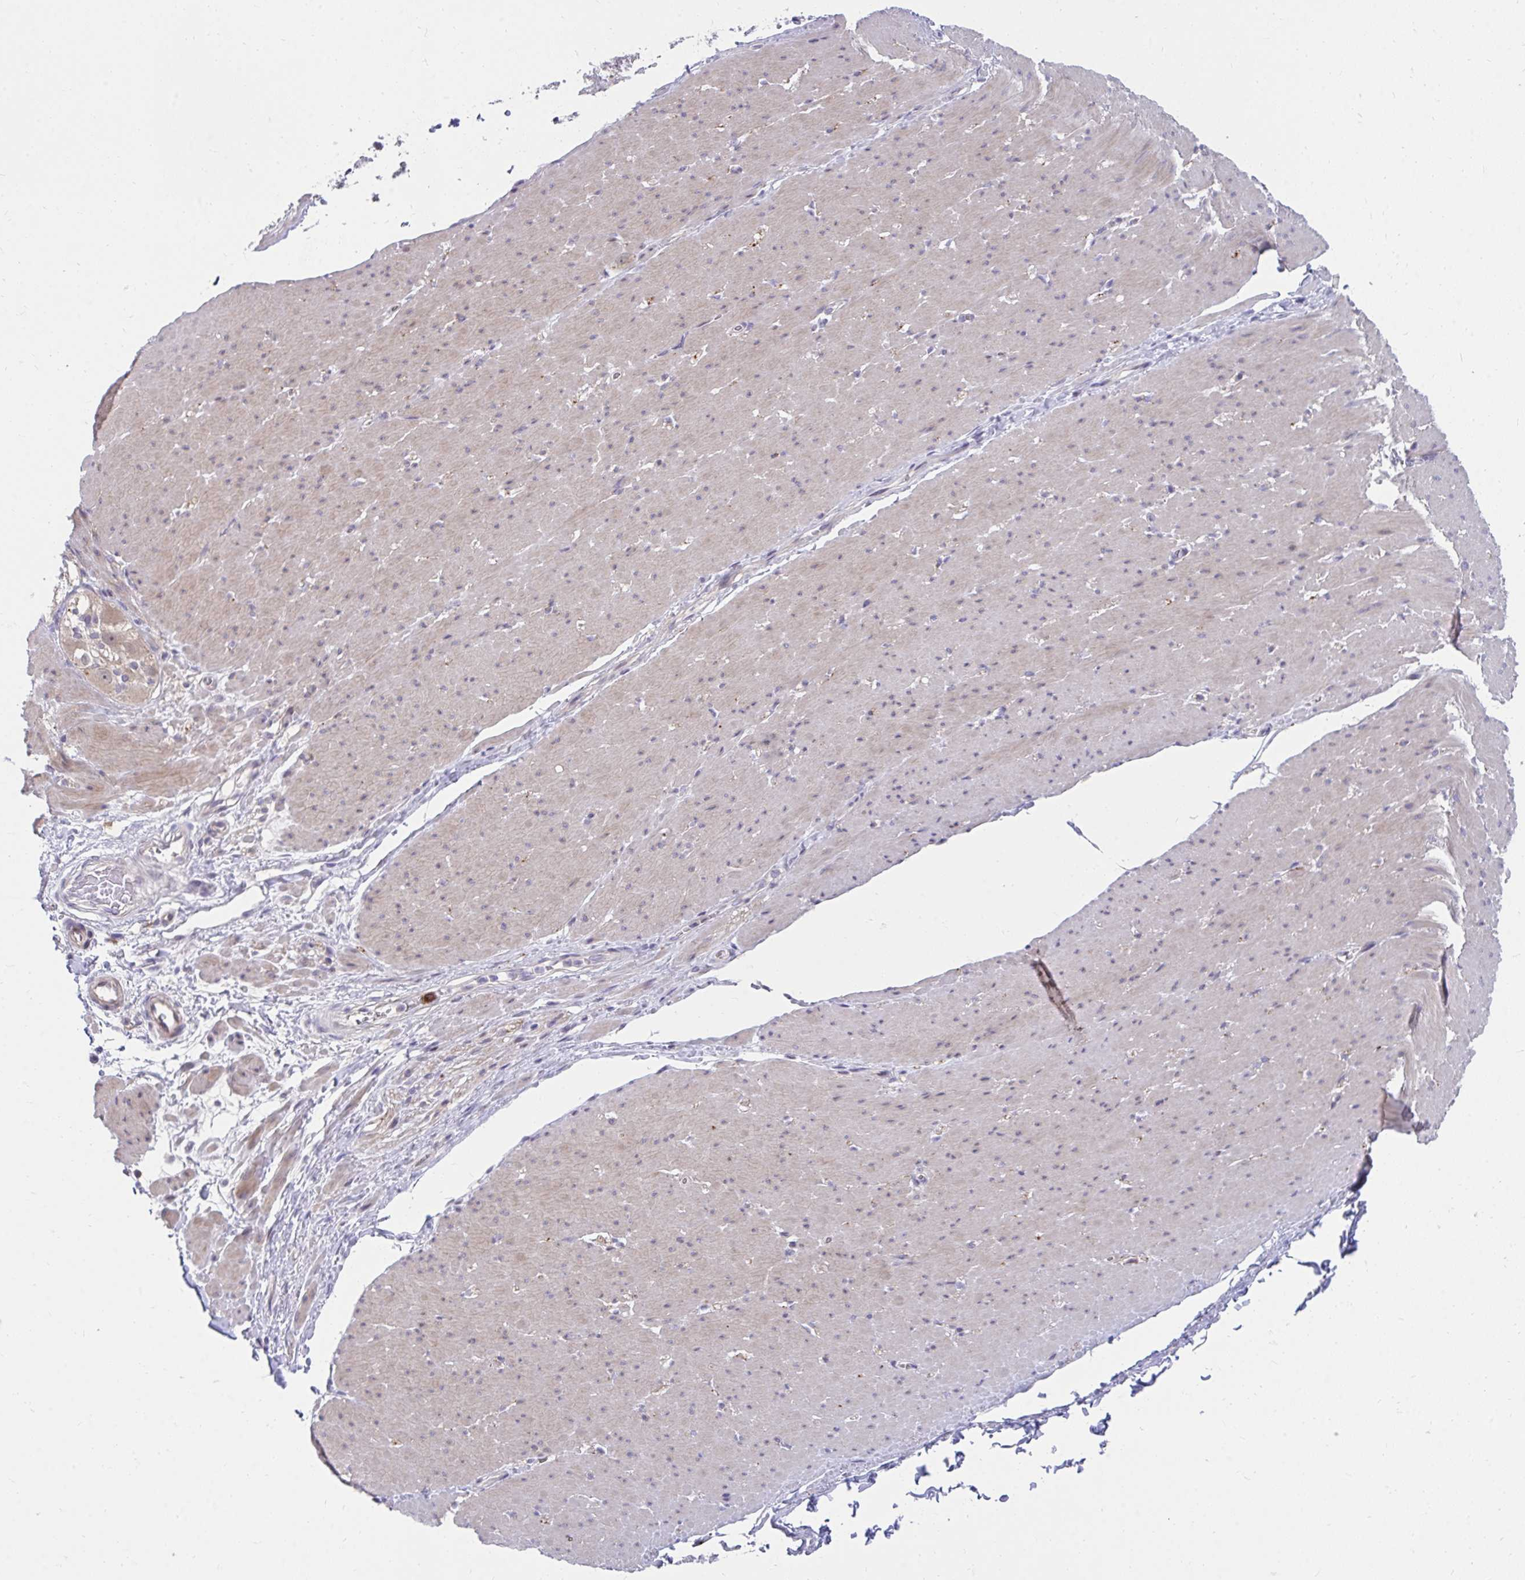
{"staining": {"intensity": "weak", "quantity": "25%-75%", "location": "cytoplasmic/membranous"}, "tissue": "smooth muscle", "cell_type": "Smooth muscle cells", "image_type": "normal", "snomed": [{"axis": "morphology", "description": "Normal tissue, NOS"}, {"axis": "topography", "description": "Smooth muscle"}, {"axis": "topography", "description": "Rectum"}], "caption": "A brown stain shows weak cytoplasmic/membranous positivity of a protein in smooth muscle cells of normal smooth muscle.", "gene": "SLAMF7", "patient": {"sex": "male", "age": 53}}